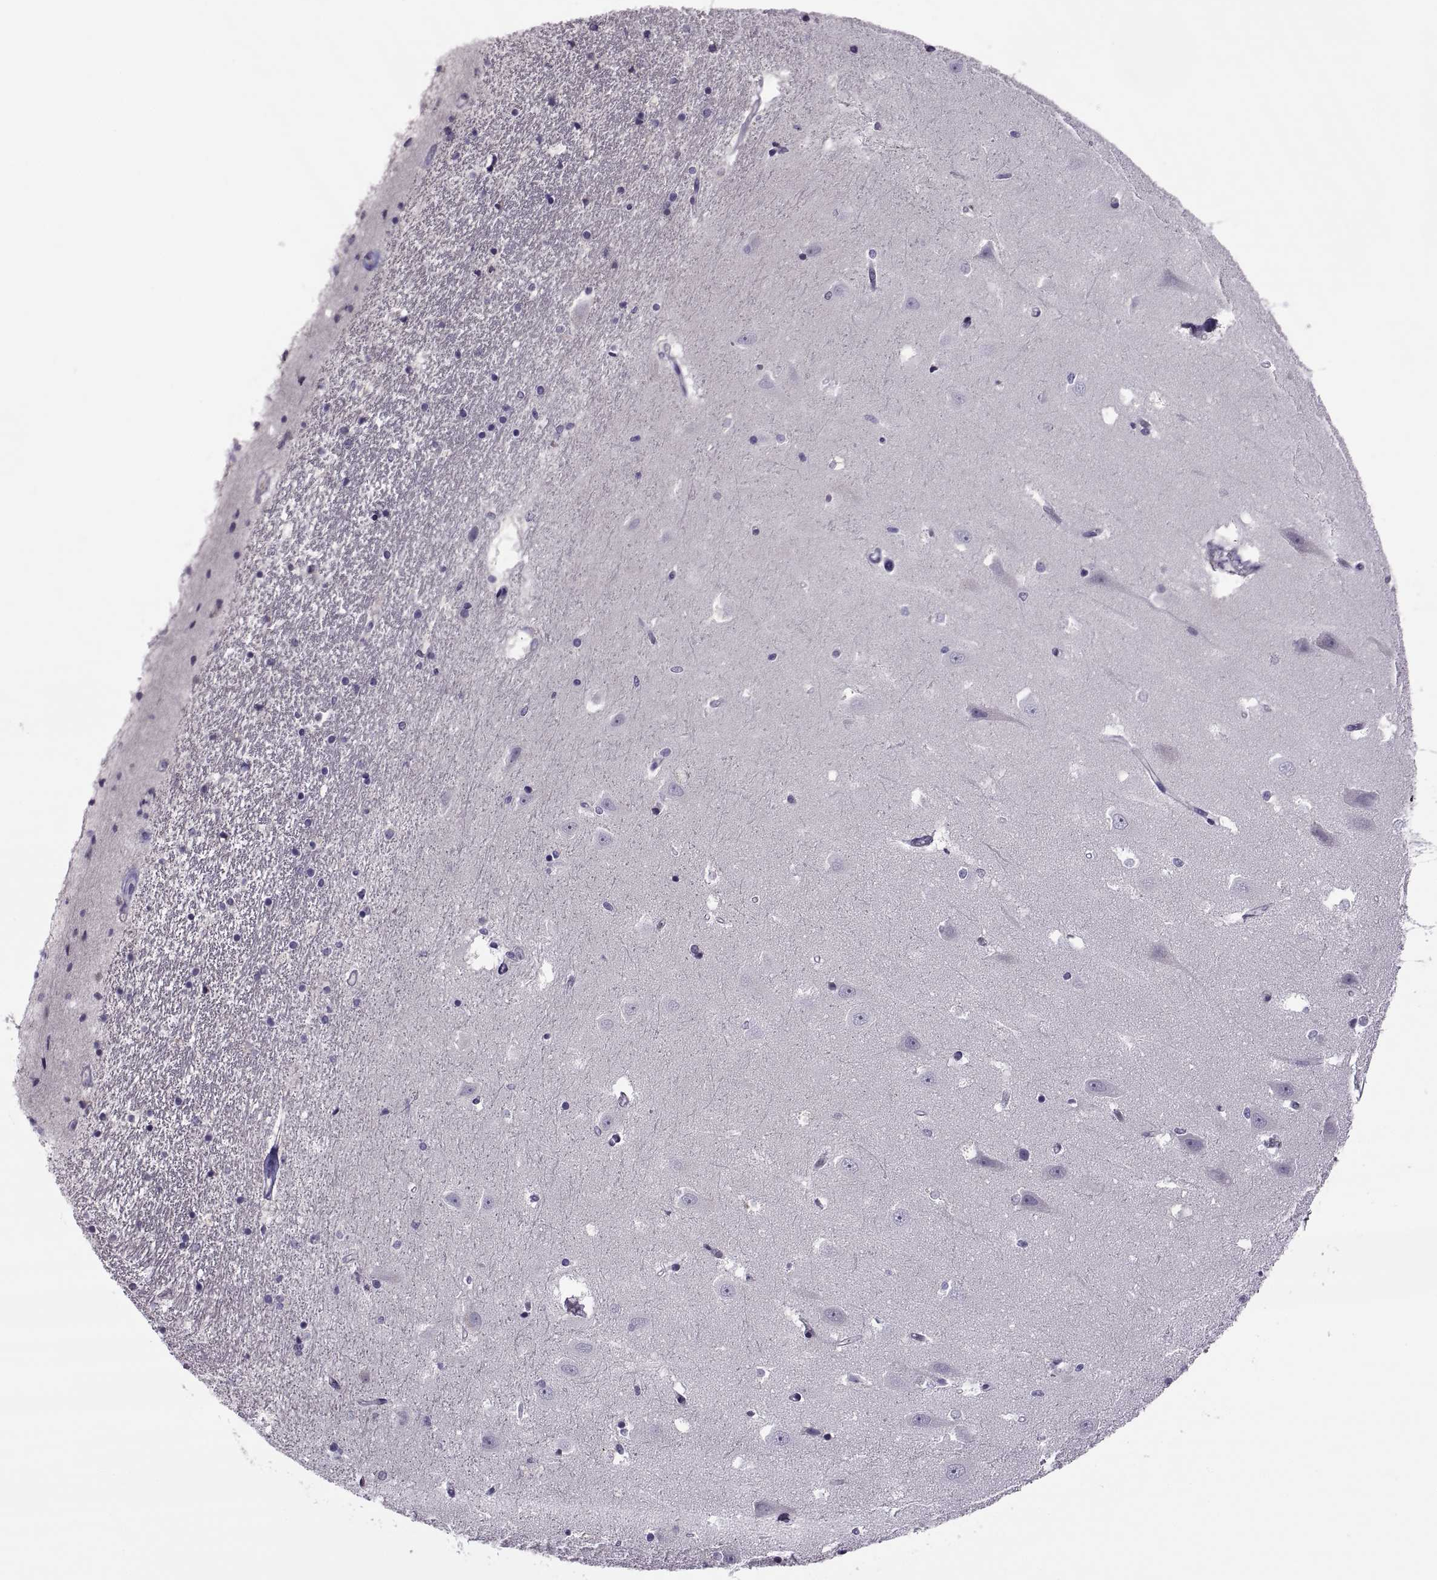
{"staining": {"intensity": "negative", "quantity": "none", "location": "none"}, "tissue": "hippocampus", "cell_type": "Glial cells", "image_type": "normal", "snomed": [{"axis": "morphology", "description": "Normal tissue, NOS"}, {"axis": "topography", "description": "Hippocampus"}], "caption": "Immunohistochemical staining of unremarkable human hippocampus demonstrates no significant expression in glial cells. Brightfield microscopy of IHC stained with DAB (brown) and hematoxylin (blue), captured at high magnification.", "gene": "MAGEB1", "patient": {"sex": "male", "age": 44}}